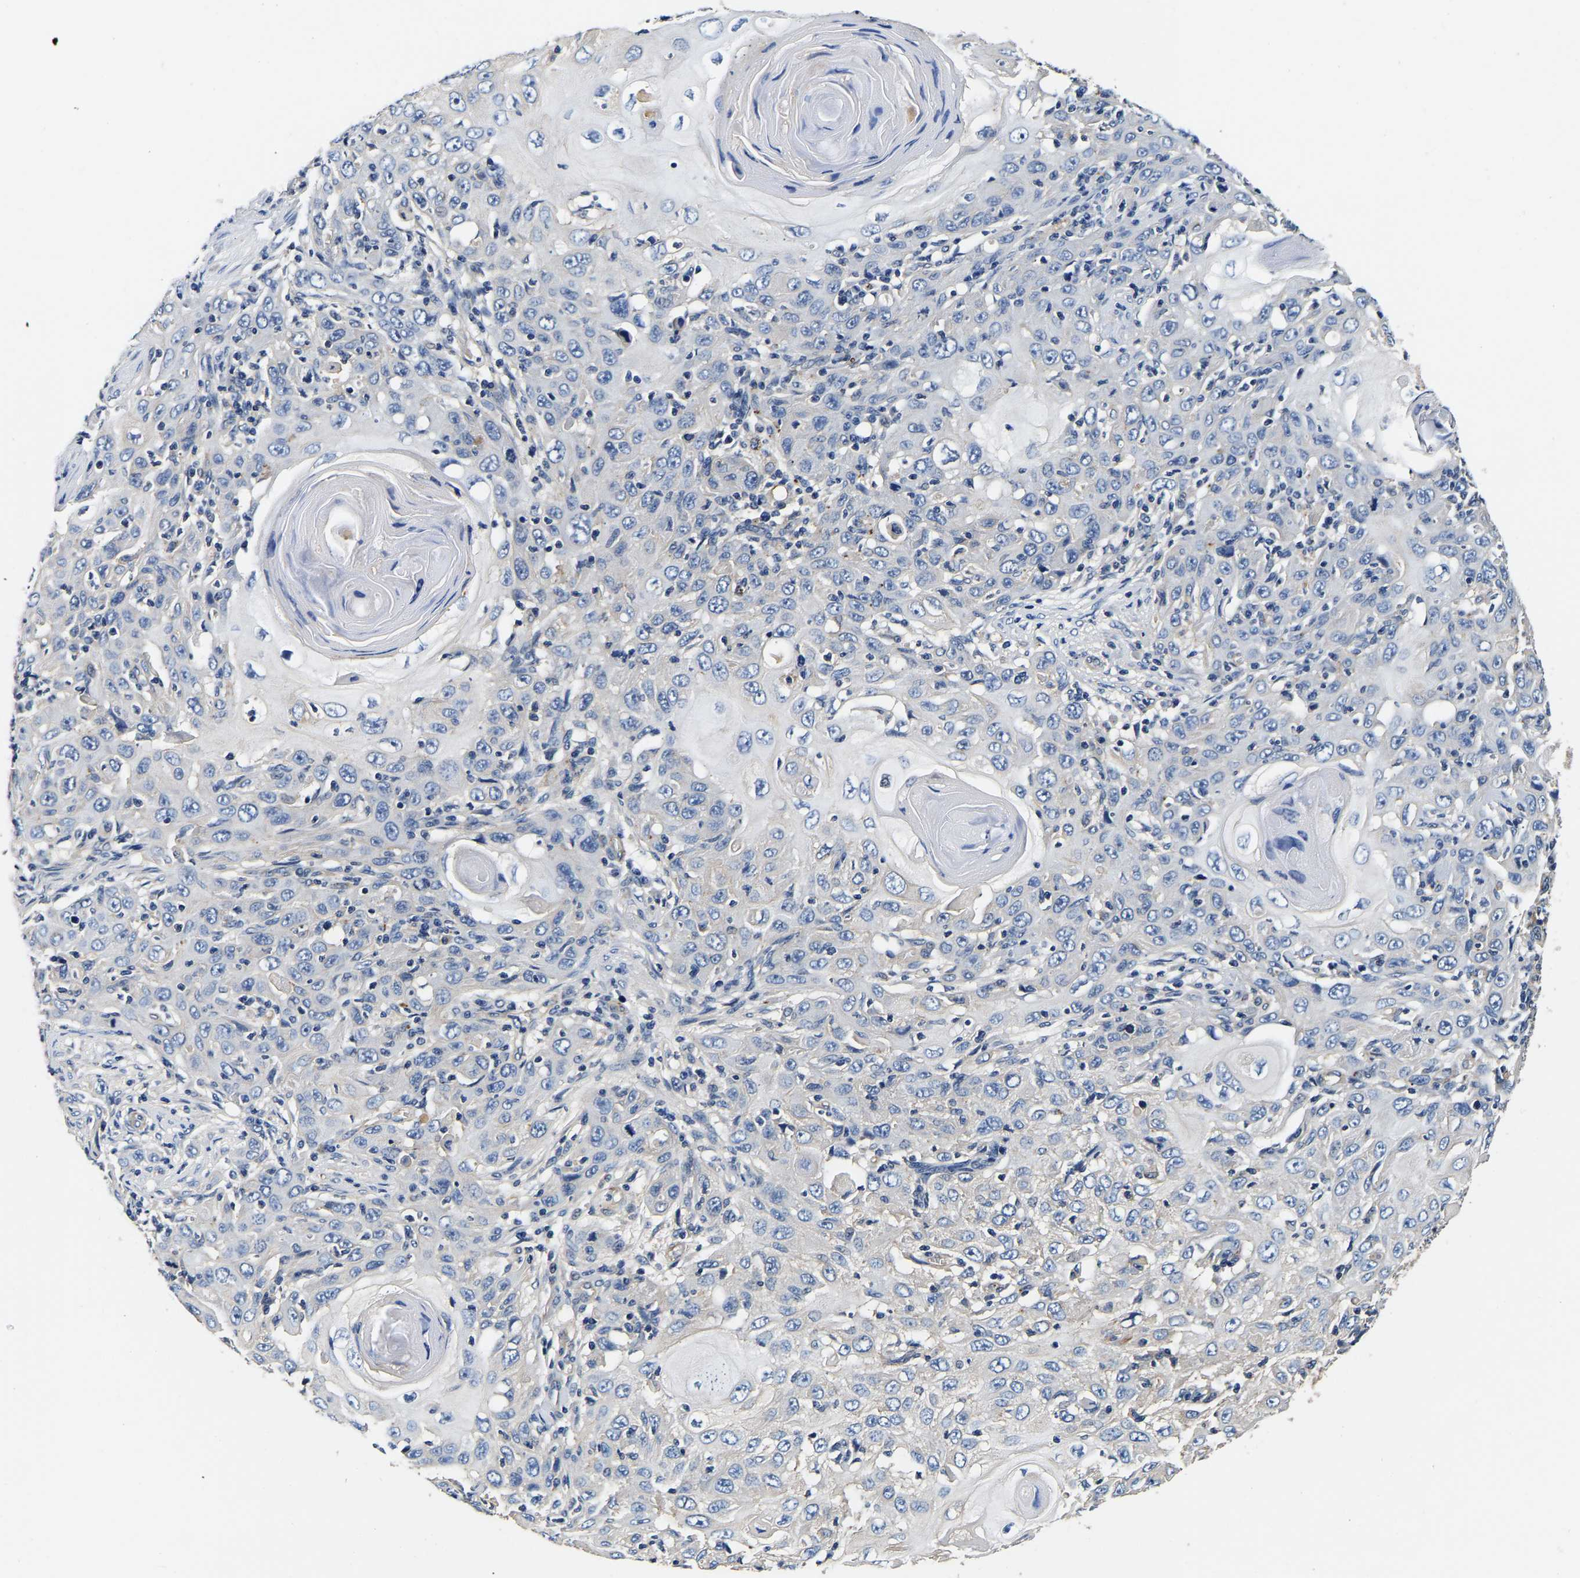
{"staining": {"intensity": "negative", "quantity": "none", "location": "none"}, "tissue": "skin cancer", "cell_type": "Tumor cells", "image_type": "cancer", "snomed": [{"axis": "morphology", "description": "Squamous cell carcinoma, NOS"}, {"axis": "topography", "description": "Skin"}], "caption": "Tumor cells are negative for protein expression in human squamous cell carcinoma (skin).", "gene": "SH3GLB1", "patient": {"sex": "female", "age": 88}}